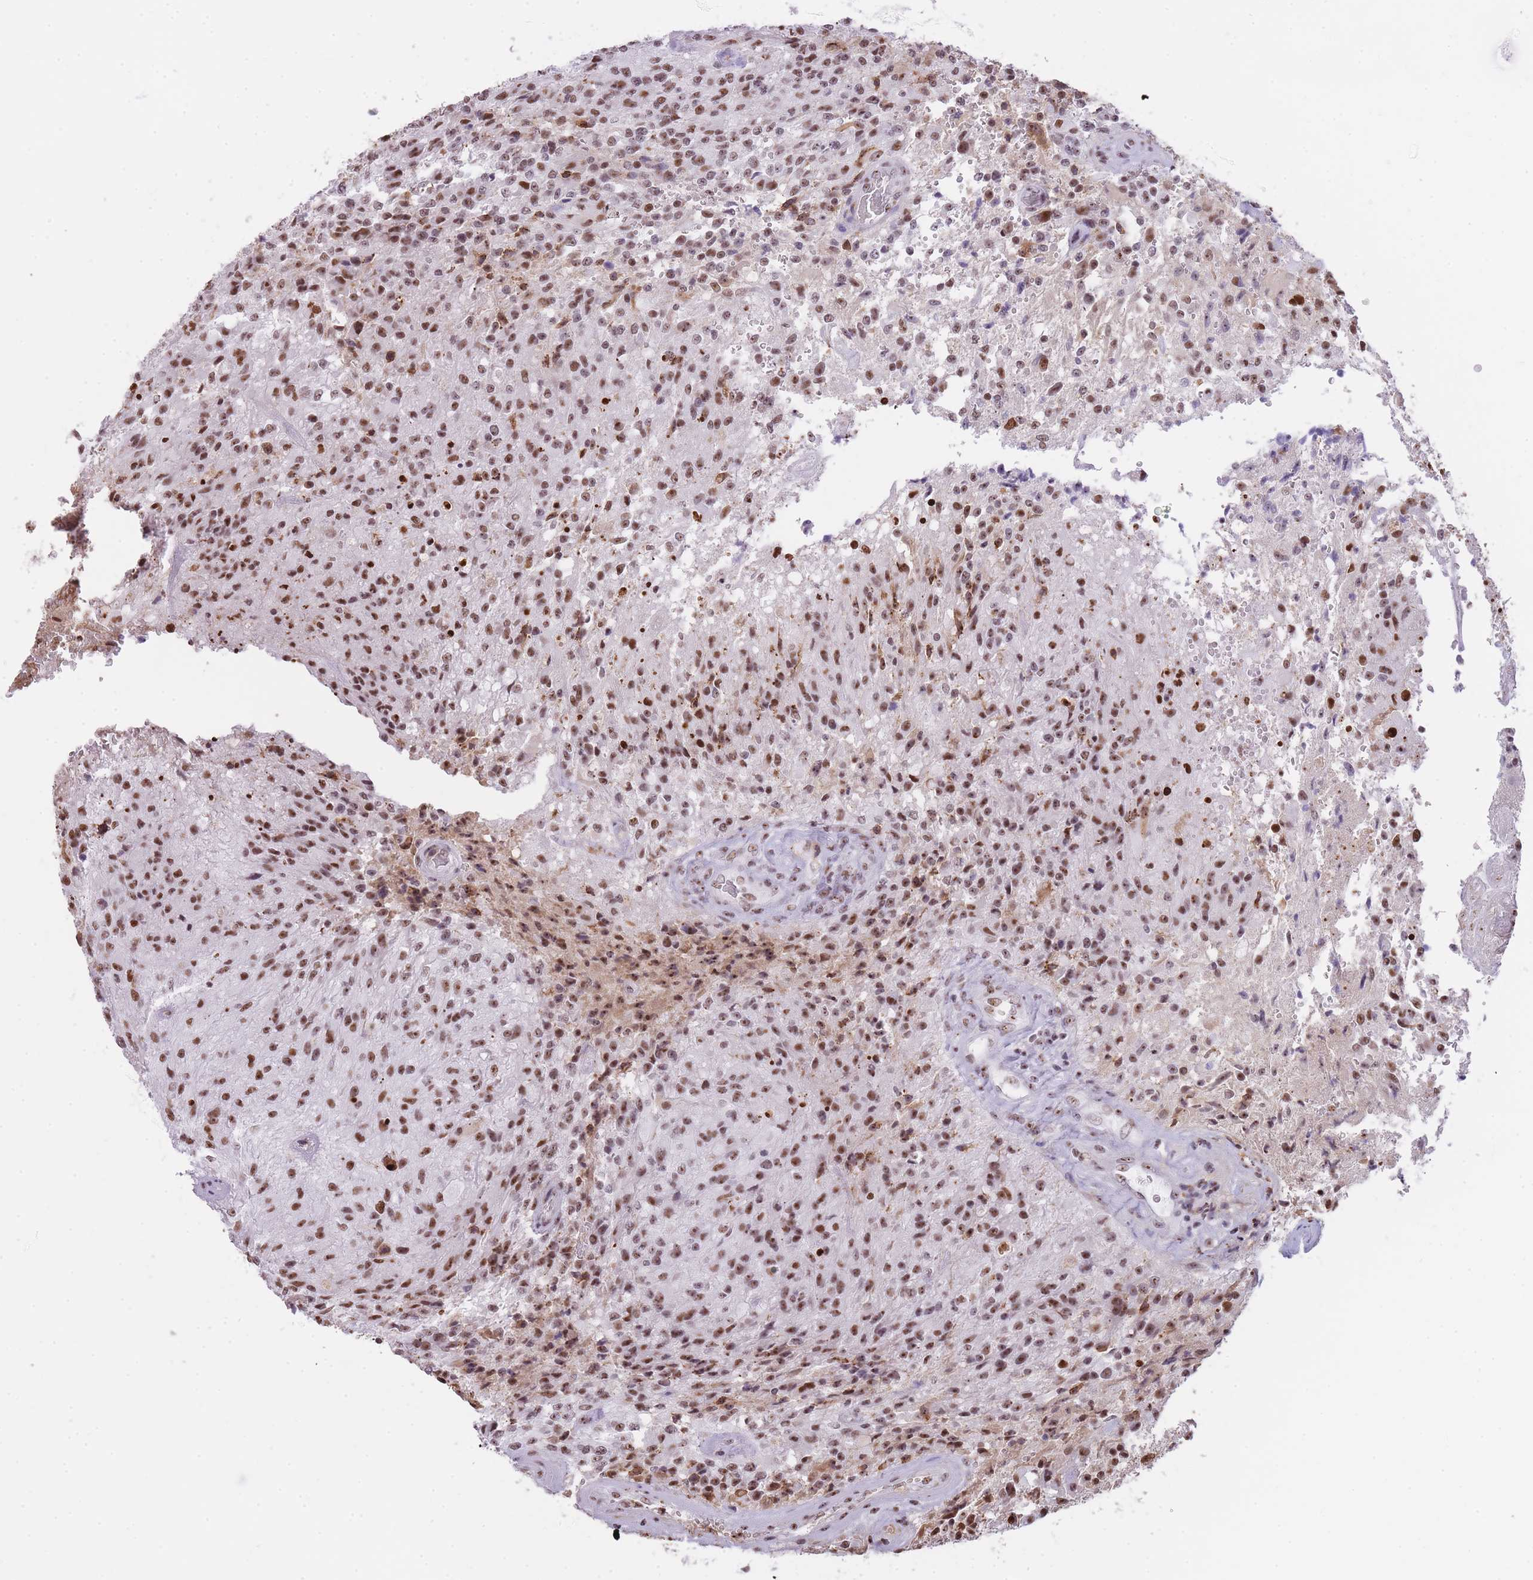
{"staining": {"intensity": "moderate", "quantity": ">75%", "location": "nuclear"}, "tissue": "glioma", "cell_type": "Tumor cells", "image_type": "cancer", "snomed": [{"axis": "morphology", "description": "Normal tissue, NOS"}, {"axis": "morphology", "description": "Glioma, malignant, High grade"}, {"axis": "topography", "description": "Cerebral cortex"}], "caption": "Tumor cells reveal moderate nuclear positivity in approximately >75% of cells in glioma. Nuclei are stained in blue.", "gene": "EVC2", "patient": {"sex": "male", "age": 56}}